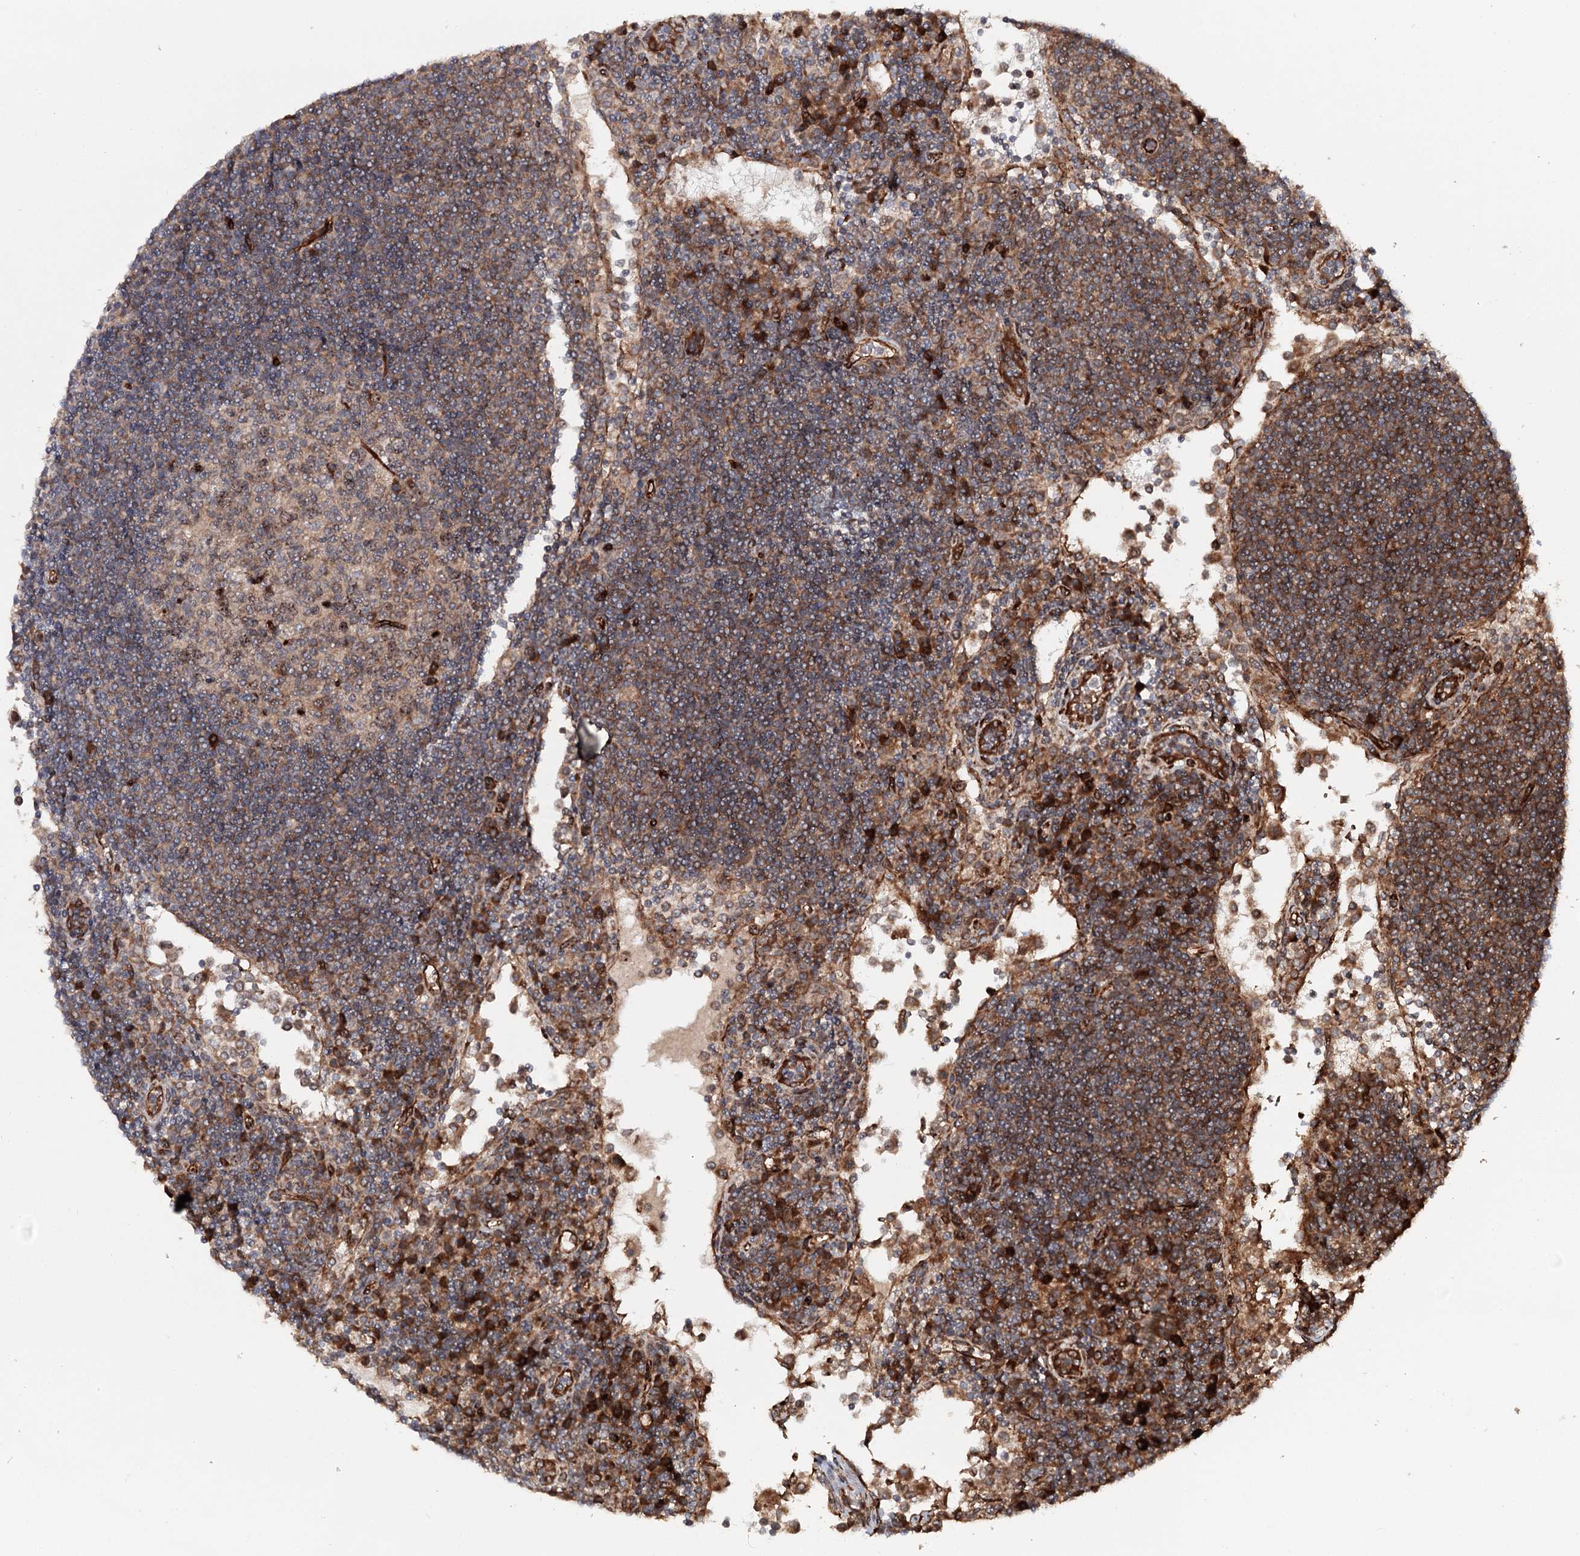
{"staining": {"intensity": "moderate", "quantity": "25%-75%", "location": "cytoplasmic/membranous"}, "tissue": "lymph node", "cell_type": "Germinal center cells", "image_type": "normal", "snomed": [{"axis": "morphology", "description": "Normal tissue, NOS"}, {"axis": "topography", "description": "Lymph node"}], "caption": "The micrograph shows immunohistochemical staining of normal lymph node. There is moderate cytoplasmic/membranous staining is seen in approximately 25%-75% of germinal center cells.", "gene": "MKNK1", "patient": {"sex": "female", "age": 53}}